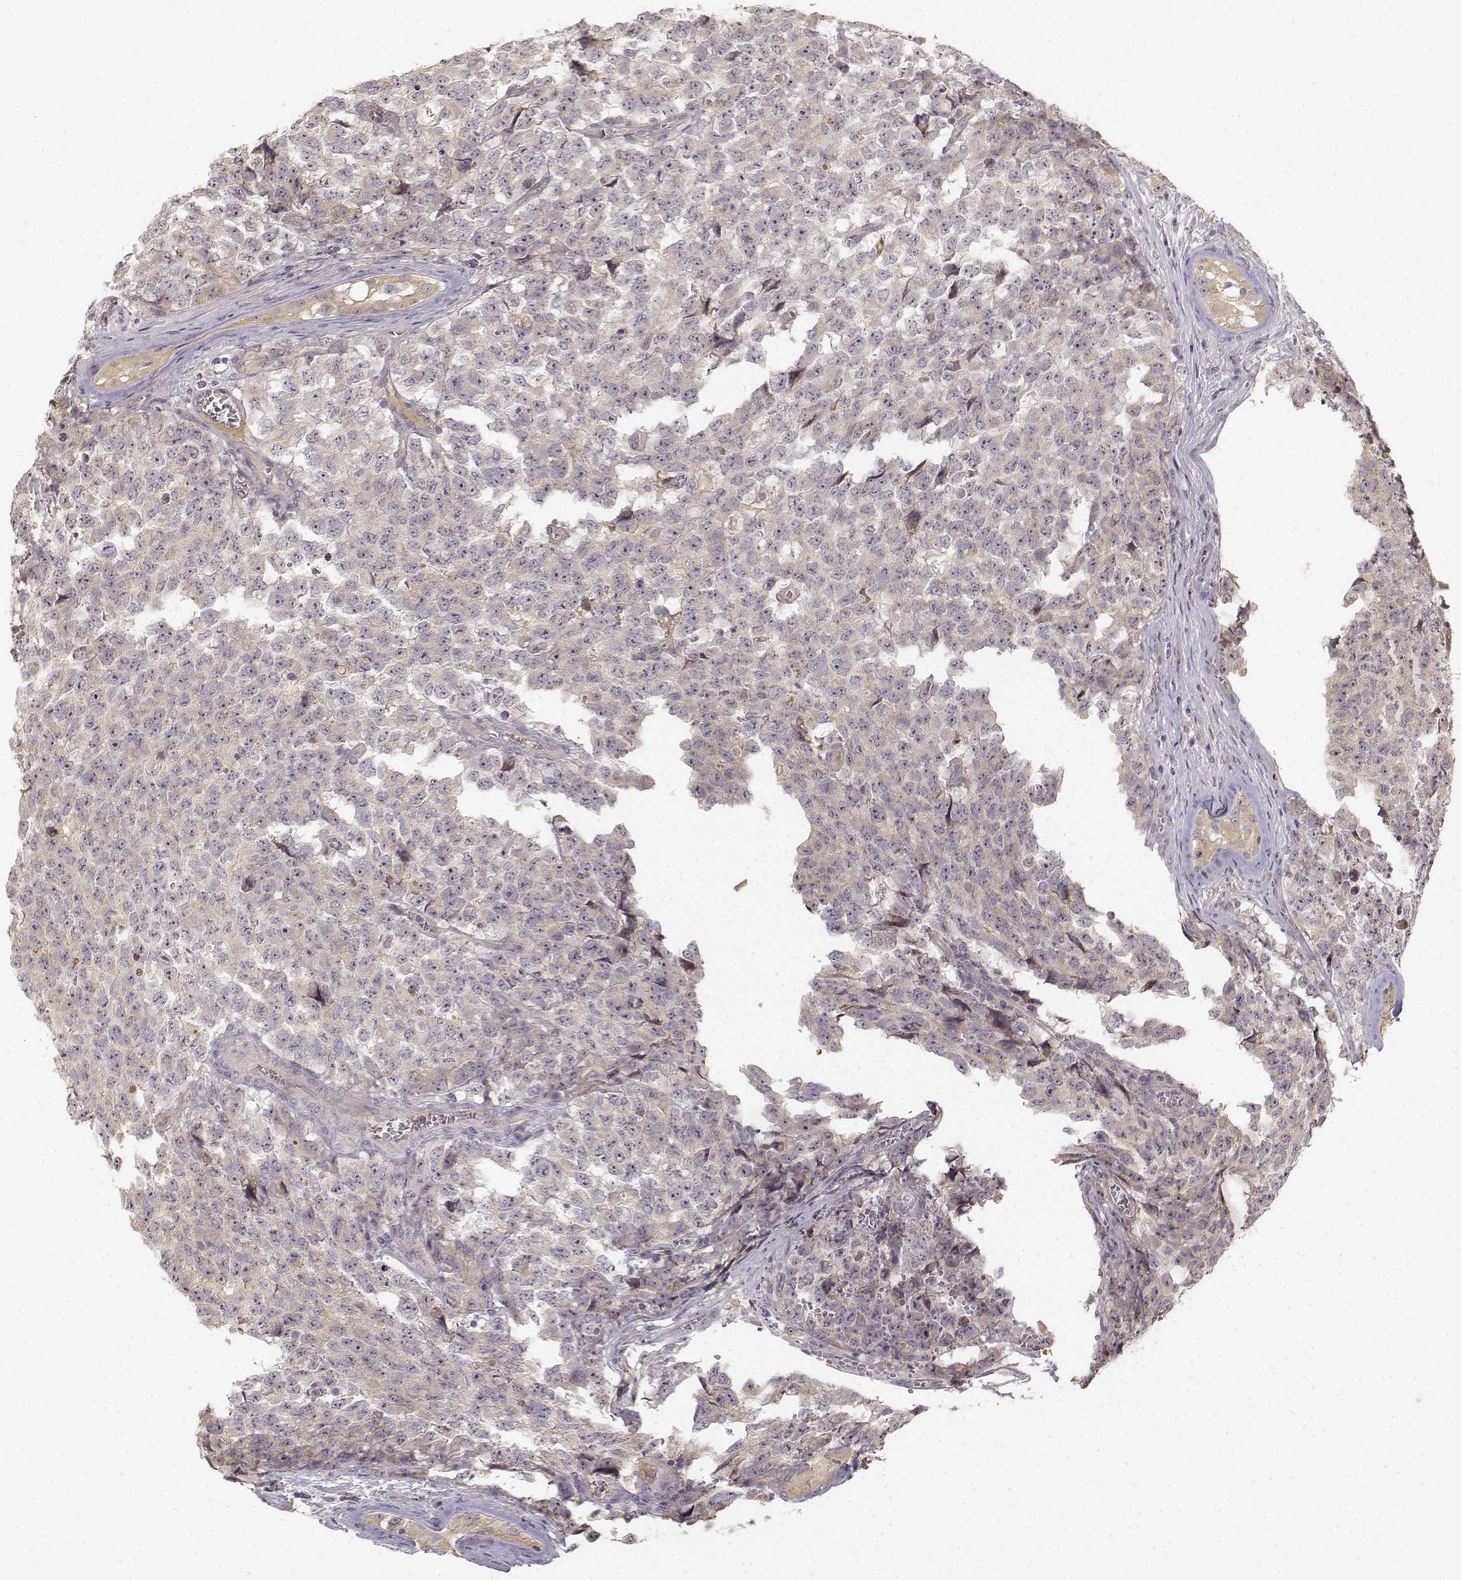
{"staining": {"intensity": "negative", "quantity": "none", "location": "none"}, "tissue": "testis cancer", "cell_type": "Tumor cells", "image_type": "cancer", "snomed": [{"axis": "morphology", "description": "Carcinoma, Embryonal, NOS"}, {"axis": "topography", "description": "Testis"}], "caption": "This is an immunohistochemistry (IHC) micrograph of testis cancer (embryonal carcinoma). There is no positivity in tumor cells.", "gene": "MED12L", "patient": {"sex": "male", "age": 23}}